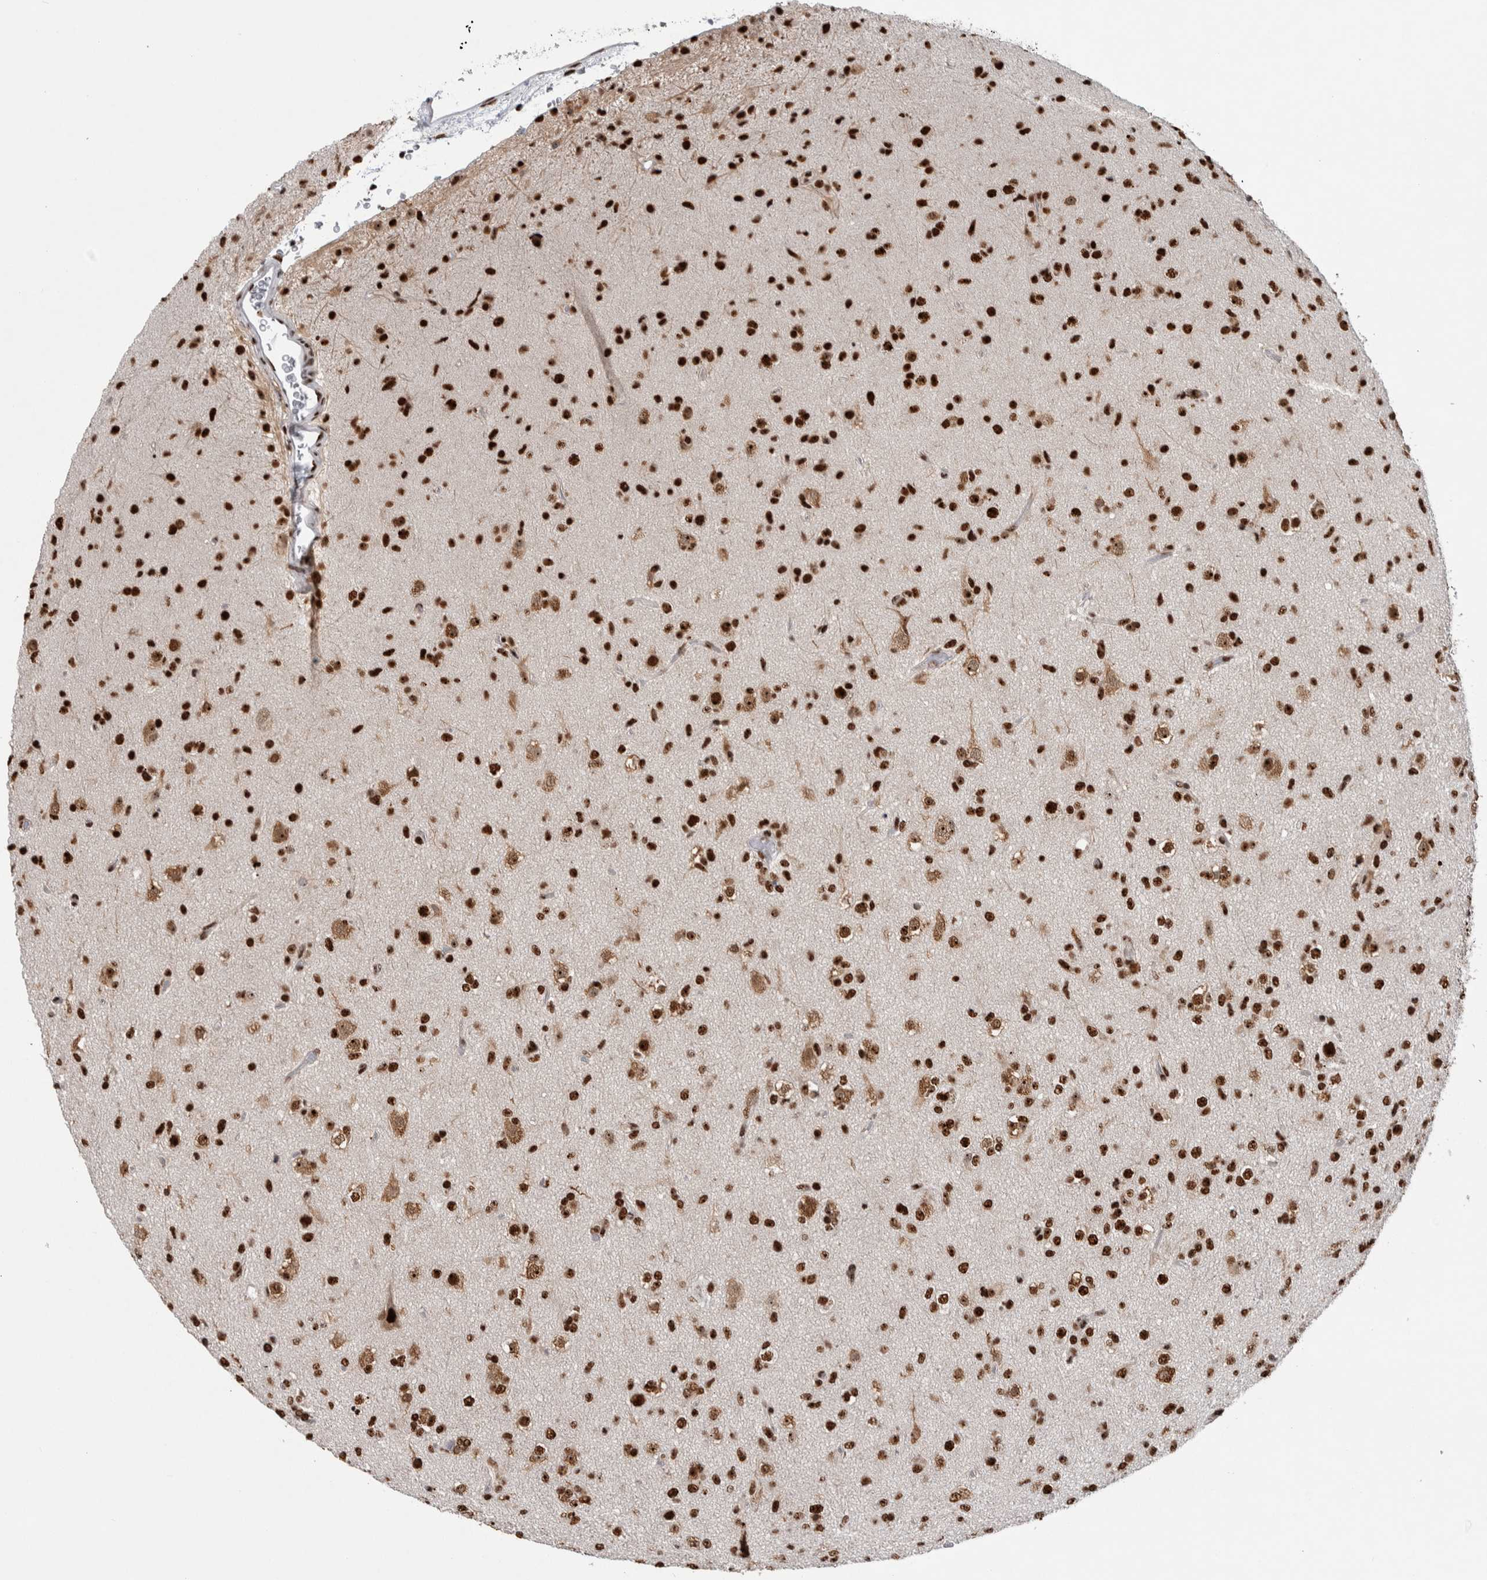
{"staining": {"intensity": "strong", "quantity": ">75%", "location": "nuclear"}, "tissue": "glioma", "cell_type": "Tumor cells", "image_type": "cancer", "snomed": [{"axis": "morphology", "description": "Glioma, malignant, Low grade"}, {"axis": "topography", "description": "Brain"}], "caption": "Human malignant low-grade glioma stained for a protein (brown) demonstrates strong nuclear positive staining in about >75% of tumor cells.", "gene": "NCL", "patient": {"sex": "male", "age": 65}}